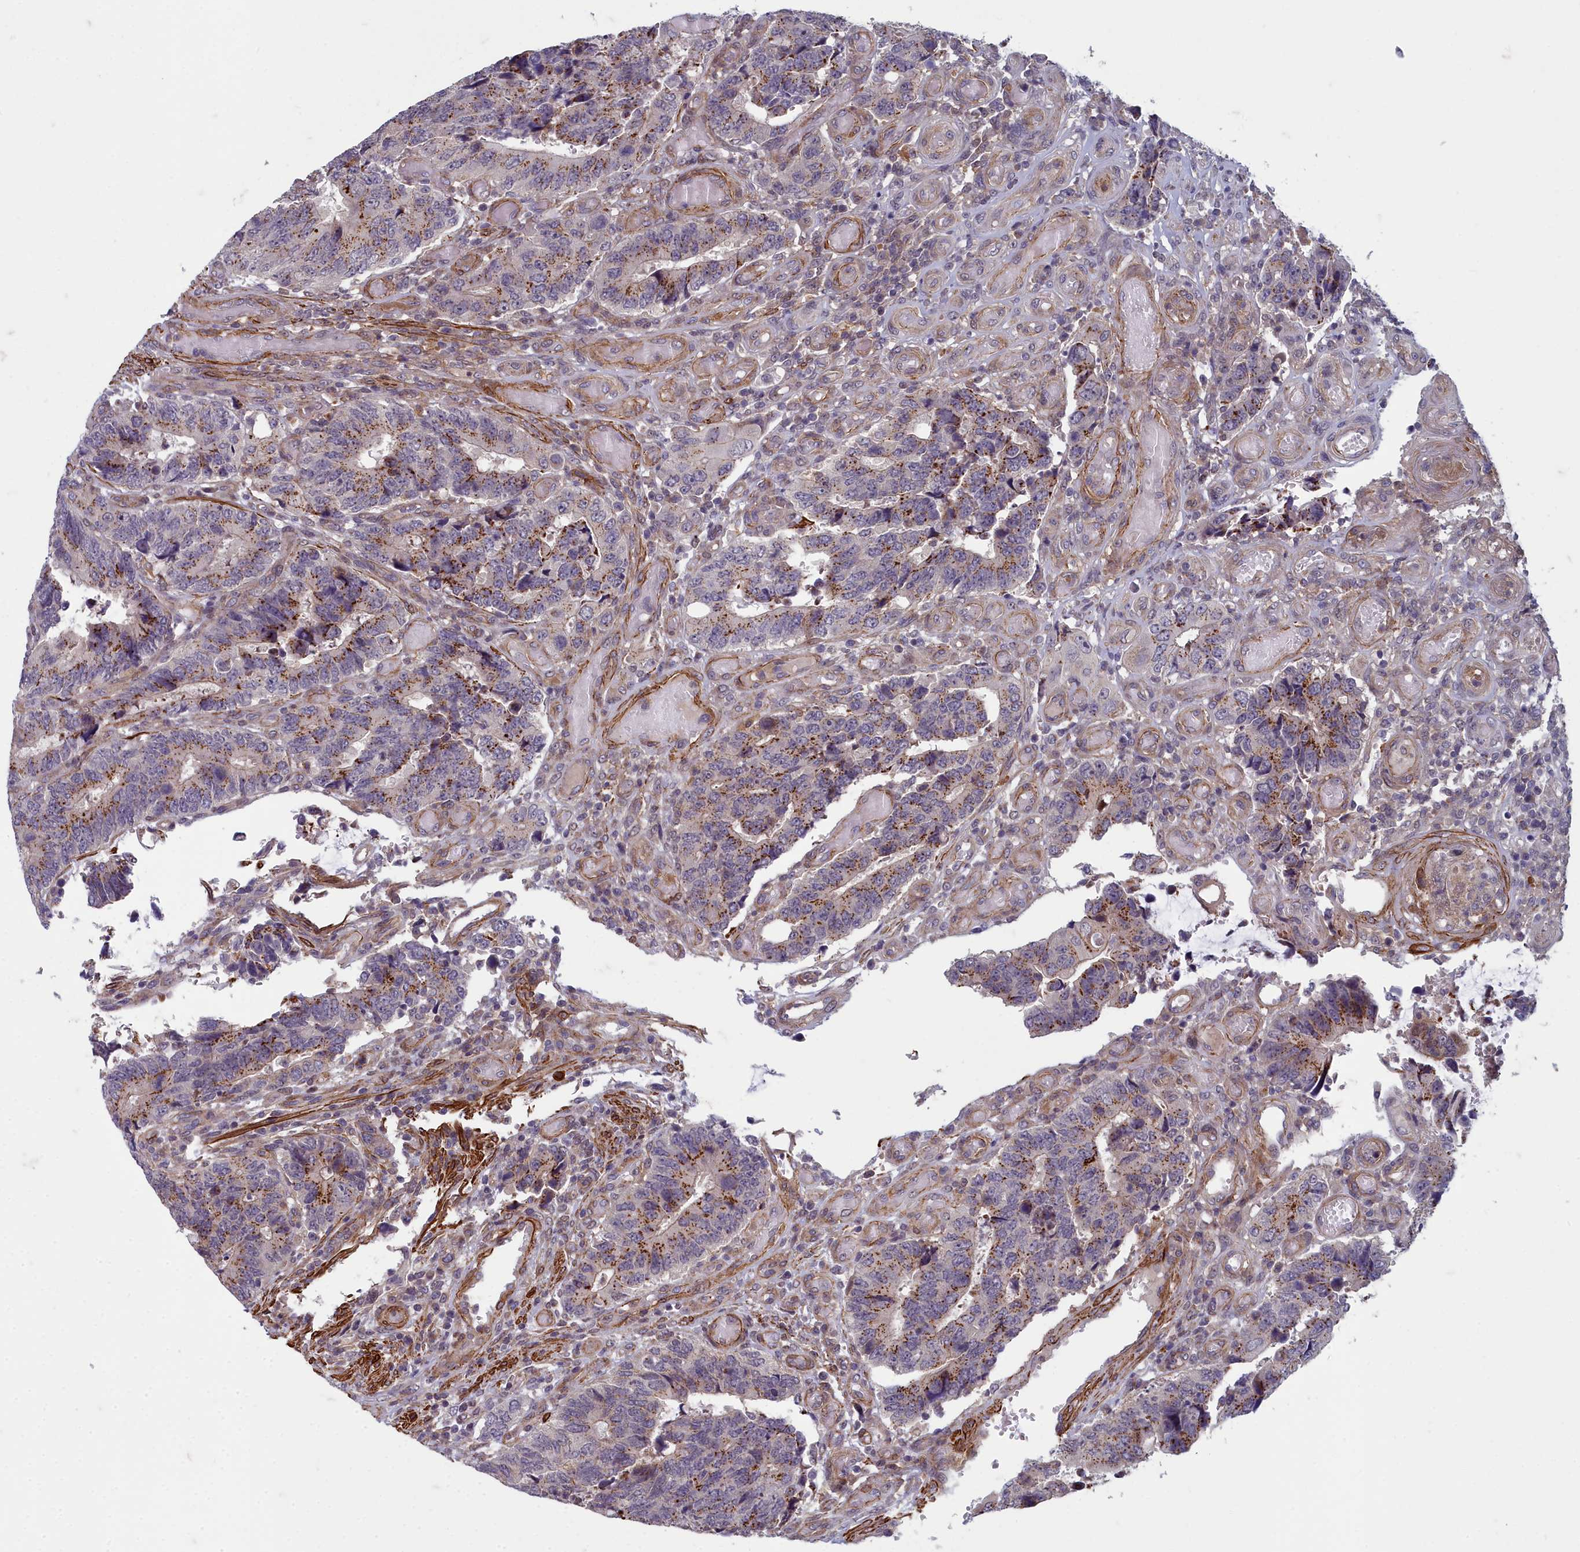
{"staining": {"intensity": "moderate", "quantity": ">75%", "location": "cytoplasmic/membranous"}, "tissue": "colorectal cancer", "cell_type": "Tumor cells", "image_type": "cancer", "snomed": [{"axis": "morphology", "description": "Adenocarcinoma, NOS"}, {"axis": "topography", "description": "Colon"}], "caption": "Protein positivity by IHC exhibits moderate cytoplasmic/membranous positivity in about >75% of tumor cells in colorectal cancer (adenocarcinoma). (brown staining indicates protein expression, while blue staining denotes nuclei).", "gene": "ZNF626", "patient": {"sex": "male", "age": 87}}